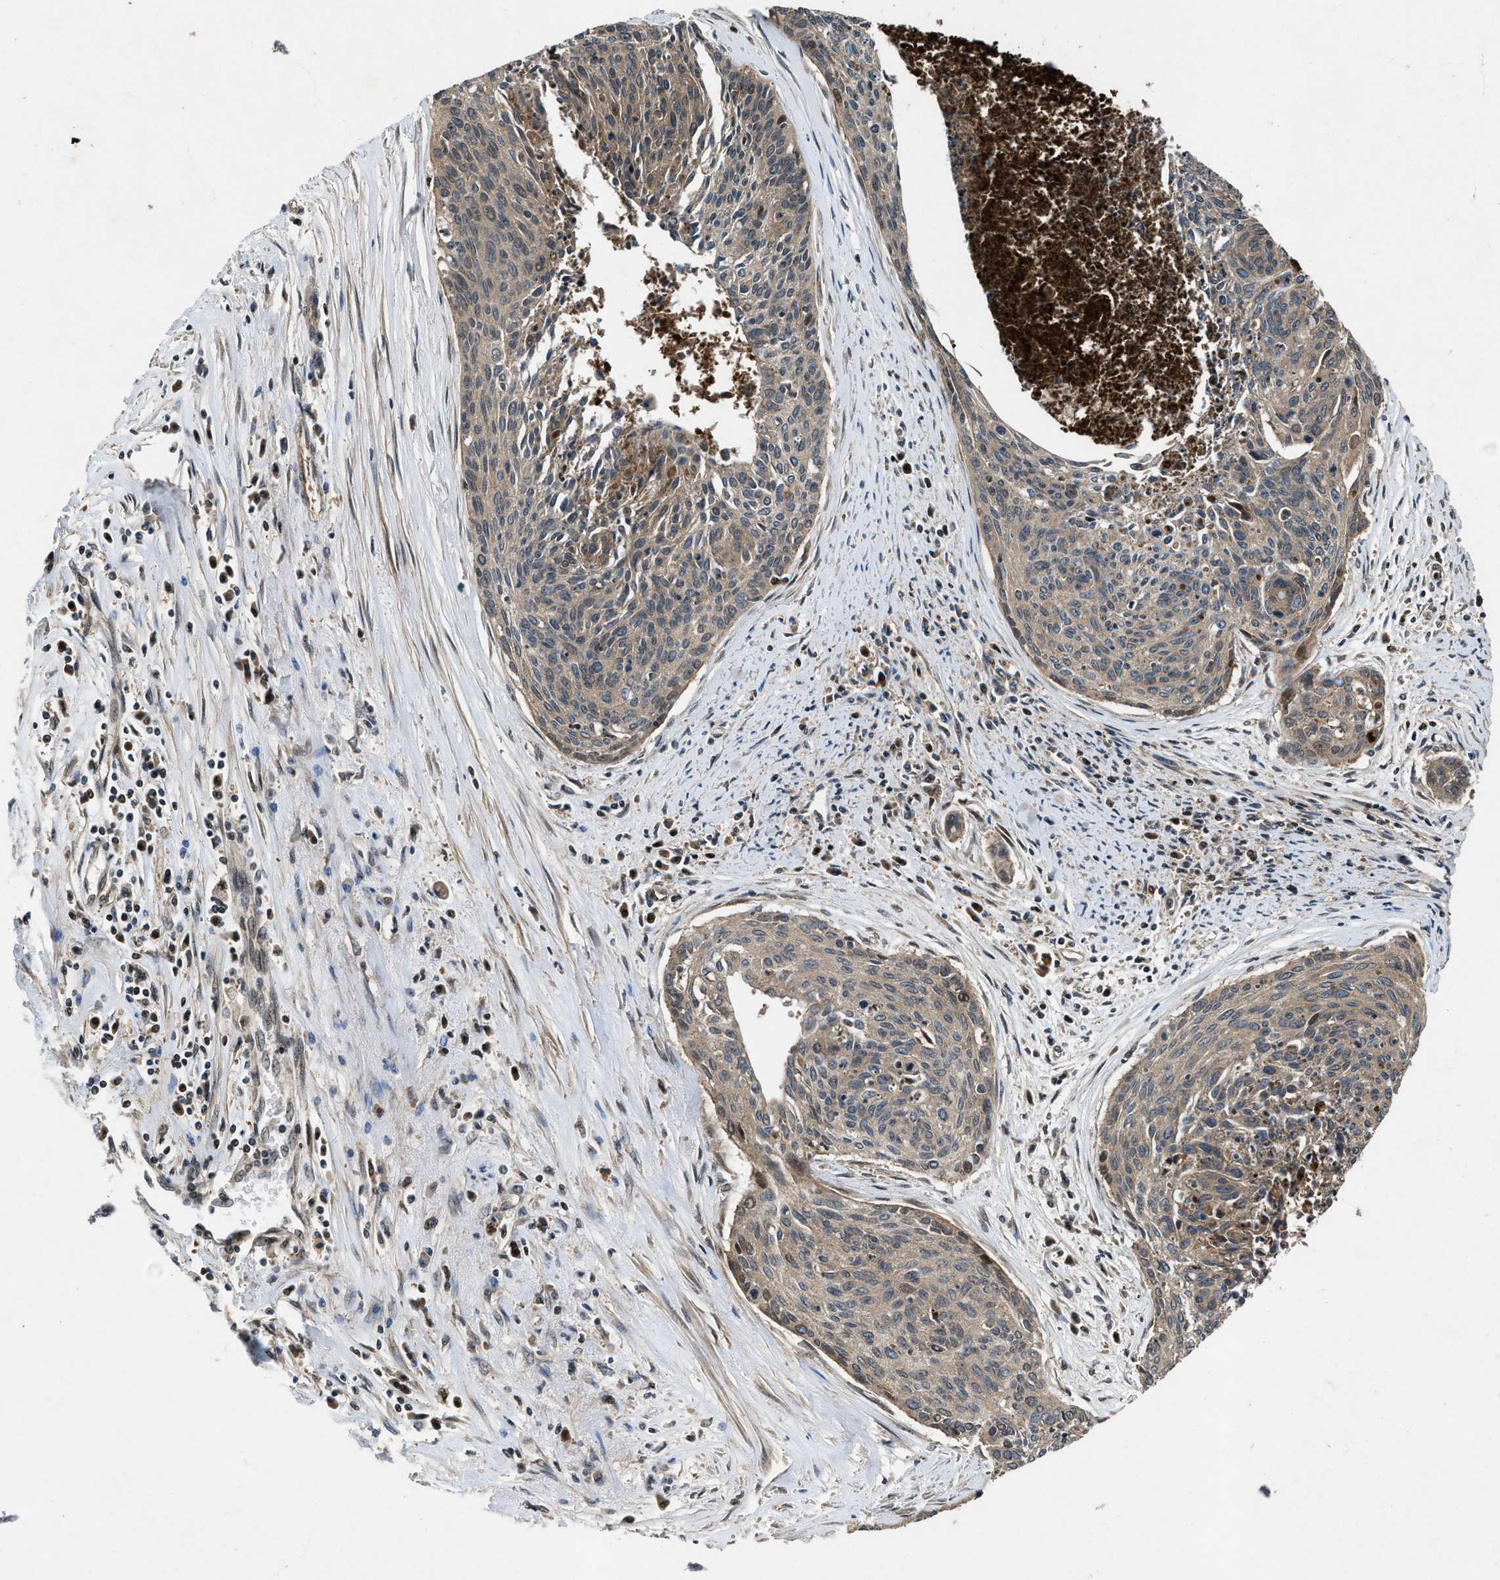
{"staining": {"intensity": "moderate", "quantity": ">75%", "location": "cytoplasmic/membranous"}, "tissue": "cervical cancer", "cell_type": "Tumor cells", "image_type": "cancer", "snomed": [{"axis": "morphology", "description": "Squamous cell carcinoma, NOS"}, {"axis": "topography", "description": "Cervix"}], "caption": "Cervical cancer (squamous cell carcinoma) tissue reveals moderate cytoplasmic/membranous staining in about >75% of tumor cells", "gene": "PDP2", "patient": {"sex": "female", "age": 55}}